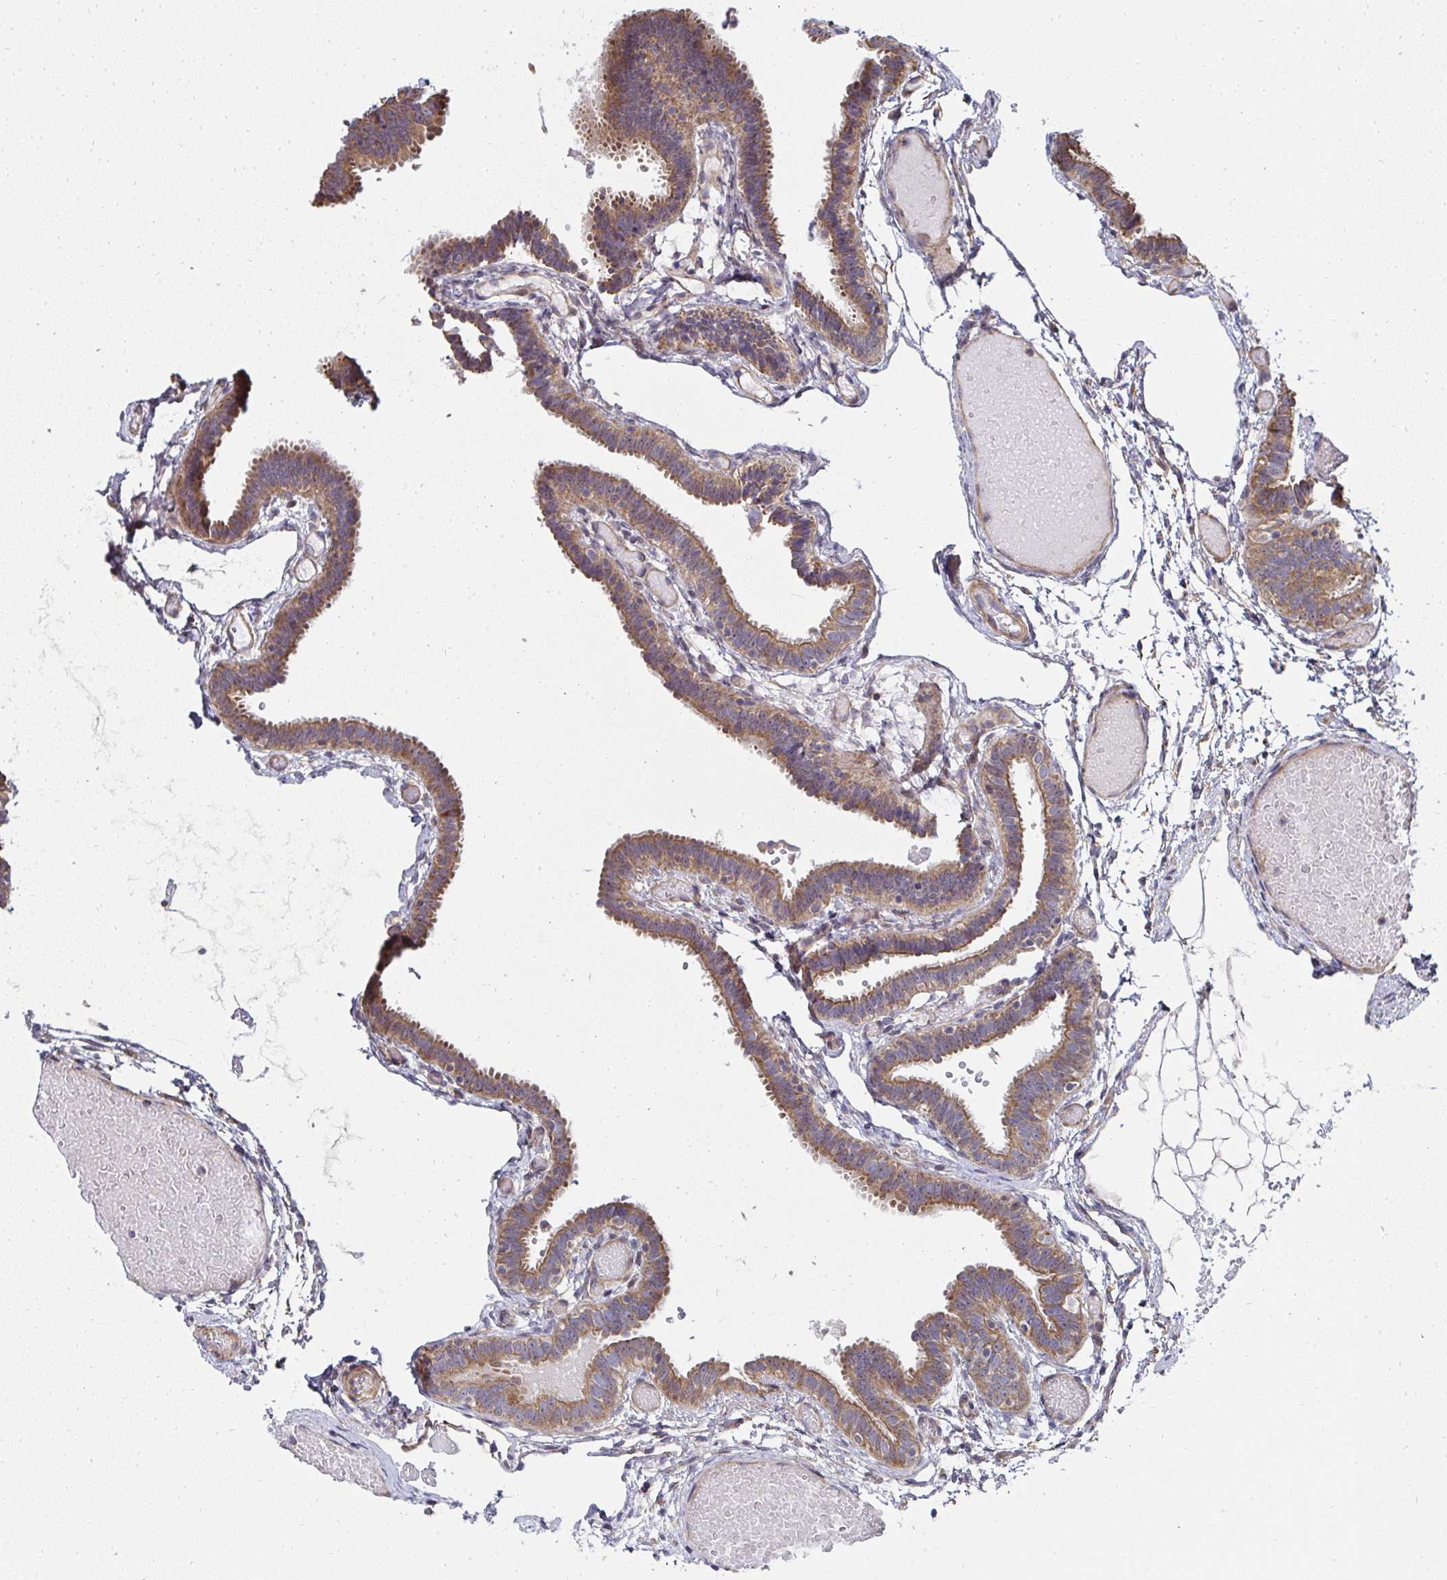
{"staining": {"intensity": "moderate", "quantity": ">75%", "location": "cytoplasmic/membranous"}, "tissue": "fallopian tube", "cell_type": "Glandular cells", "image_type": "normal", "snomed": [{"axis": "morphology", "description": "Normal tissue, NOS"}, {"axis": "topography", "description": "Fallopian tube"}], "caption": "Moderate cytoplasmic/membranous protein positivity is appreciated in approximately >75% of glandular cells in fallopian tube.", "gene": "AGTPBP1", "patient": {"sex": "female", "age": 37}}